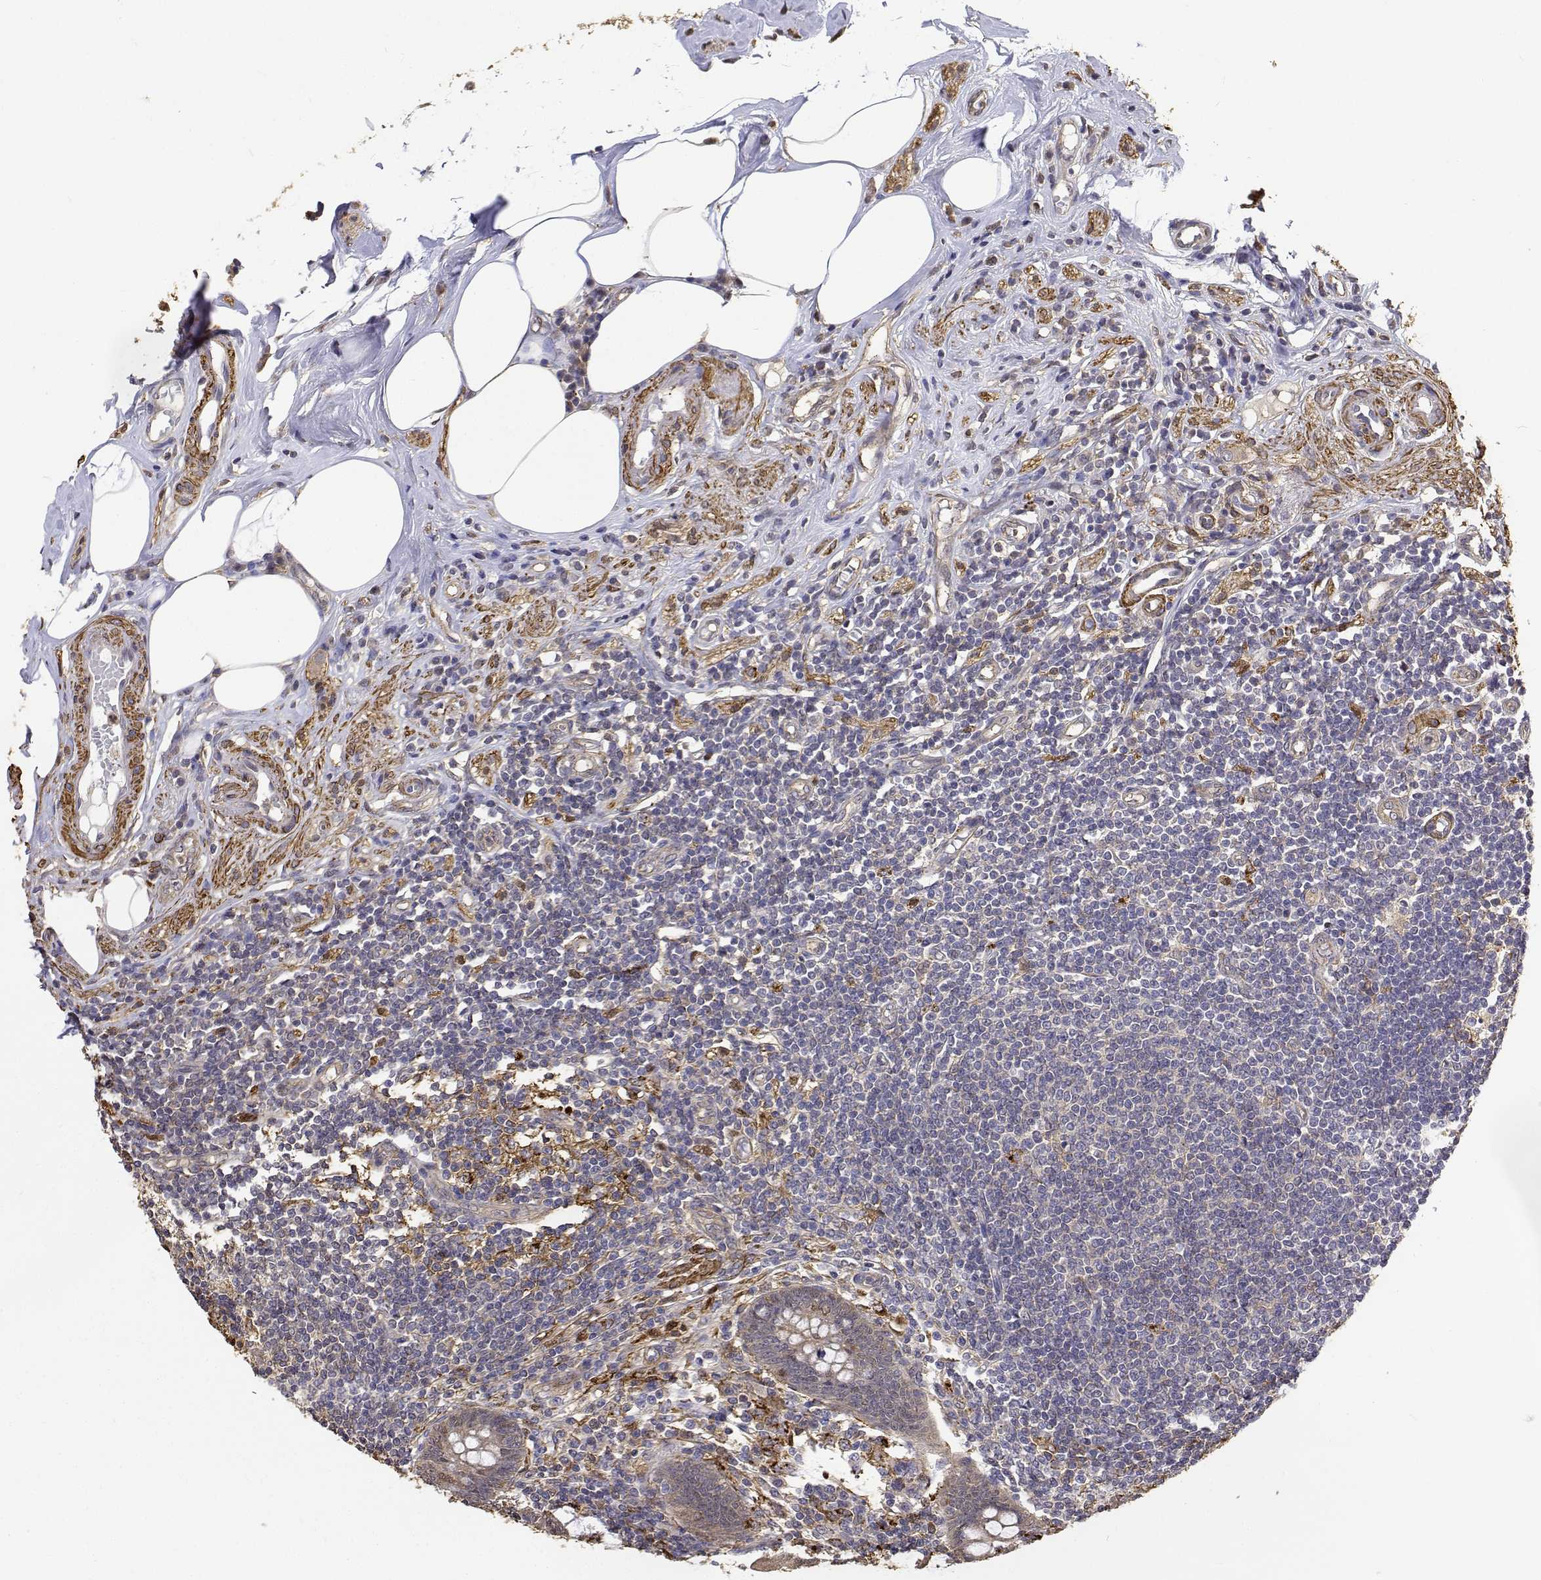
{"staining": {"intensity": "moderate", "quantity": "25%-75%", "location": "cytoplasmic/membranous"}, "tissue": "appendix", "cell_type": "Glandular cells", "image_type": "normal", "snomed": [{"axis": "morphology", "description": "Normal tissue, NOS"}, {"axis": "topography", "description": "Appendix"}], "caption": "This photomicrograph displays immunohistochemistry (IHC) staining of normal appendix, with medium moderate cytoplasmic/membranous positivity in about 25%-75% of glandular cells.", "gene": "PCID2", "patient": {"sex": "female", "age": 57}}